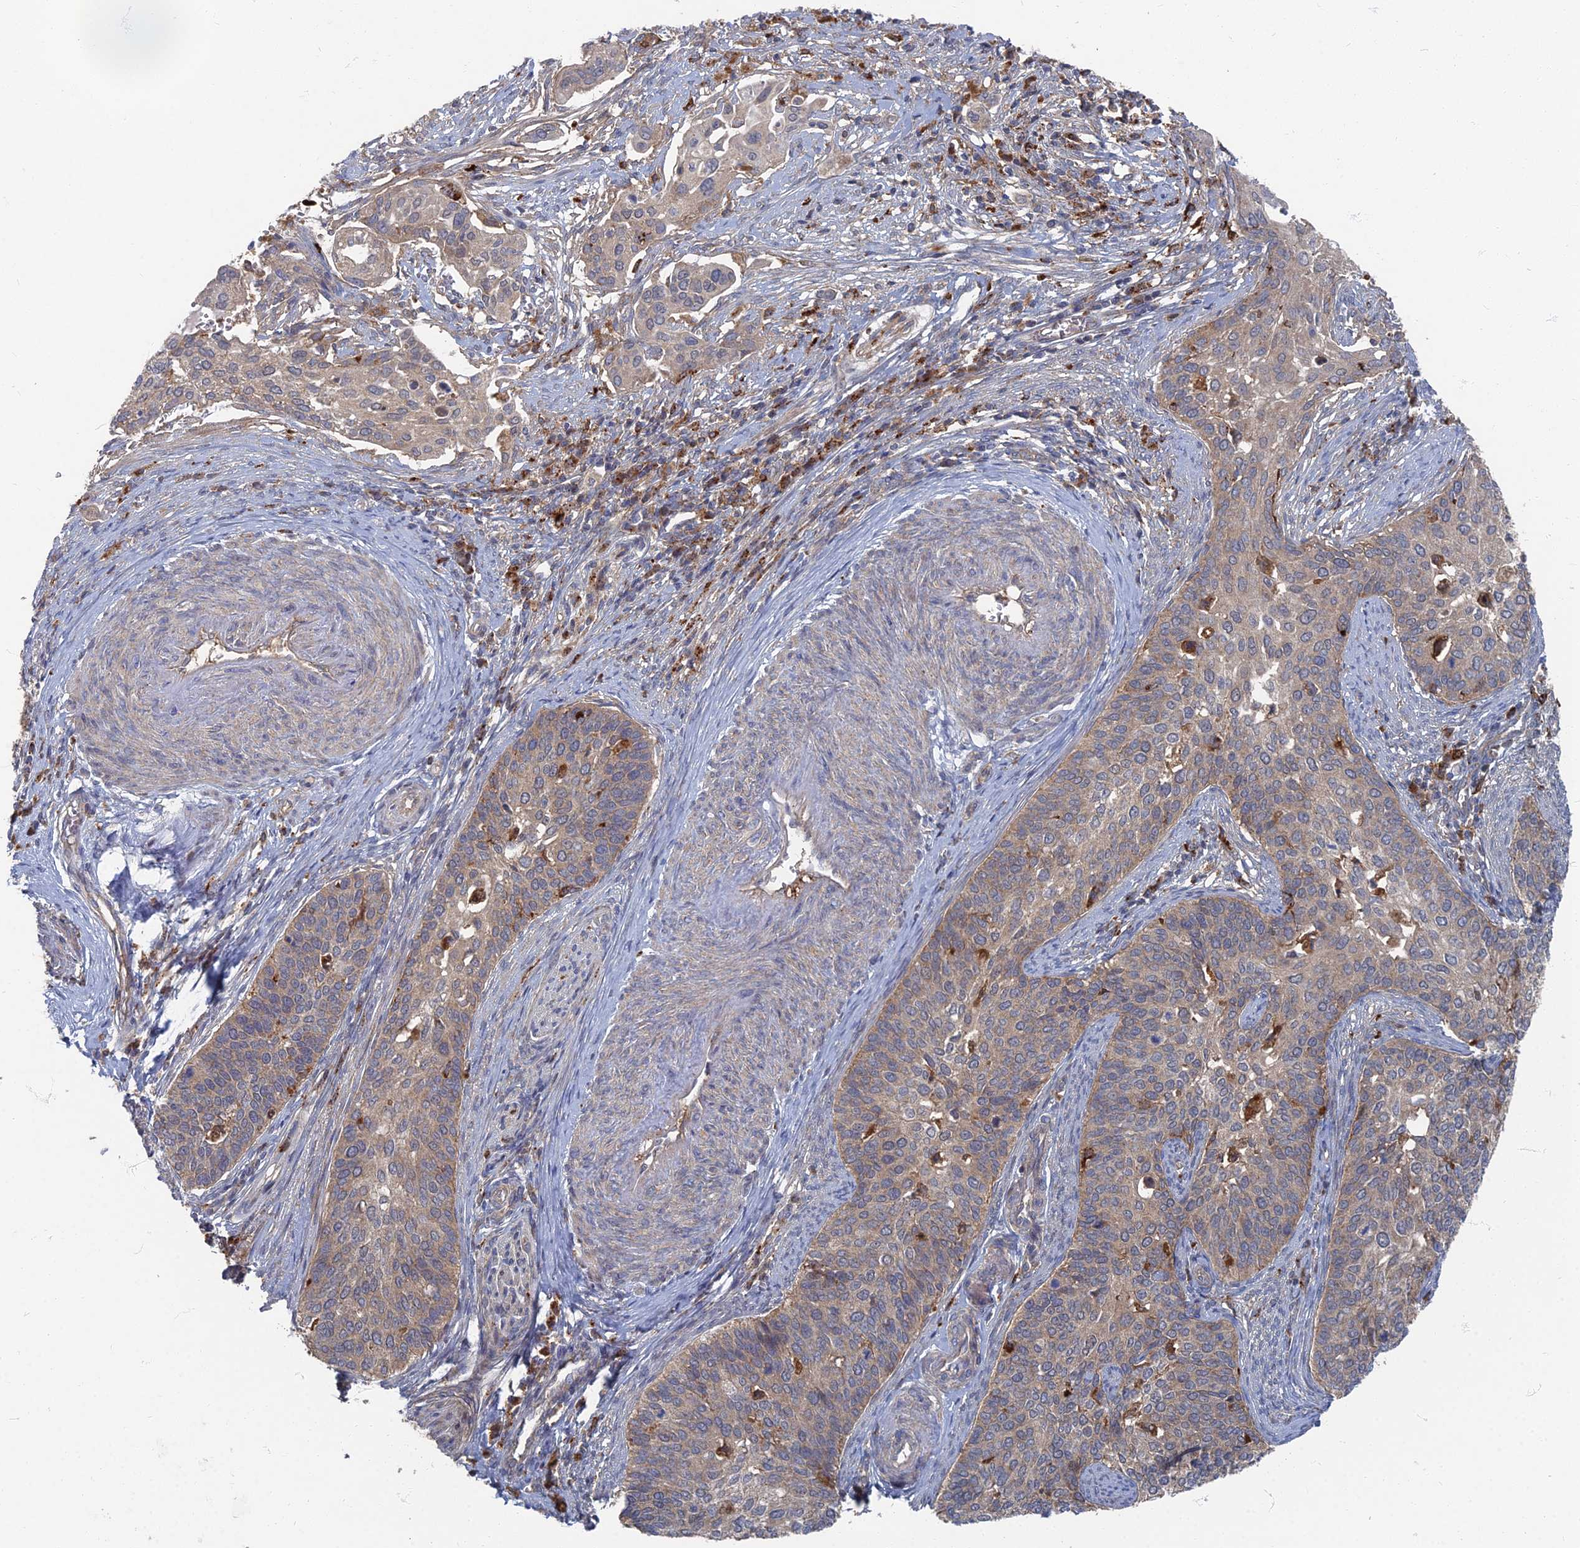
{"staining": {"intensity": "weak", "quantity": "25%-75%", "location": "cytoplasmic/membranous"}, "tissue": "cervical cancer", "cell_type": "Tumor cells", "image_type": "cancer", "snomed": [{"axis": "morphology", "description": "Squamous cell carcinoma, NOS"}, {"axis": "topography", "description": "Cervix"}], "caption": "A low amount of weak cytoplasmic/membranous expression is appreciated in about 25%-75% of tumor cells in cervical cancer (squamous cell carcinoma) tissue.", "gene": "PPCDC", "patient": {"sex": "female", "age": 44}}